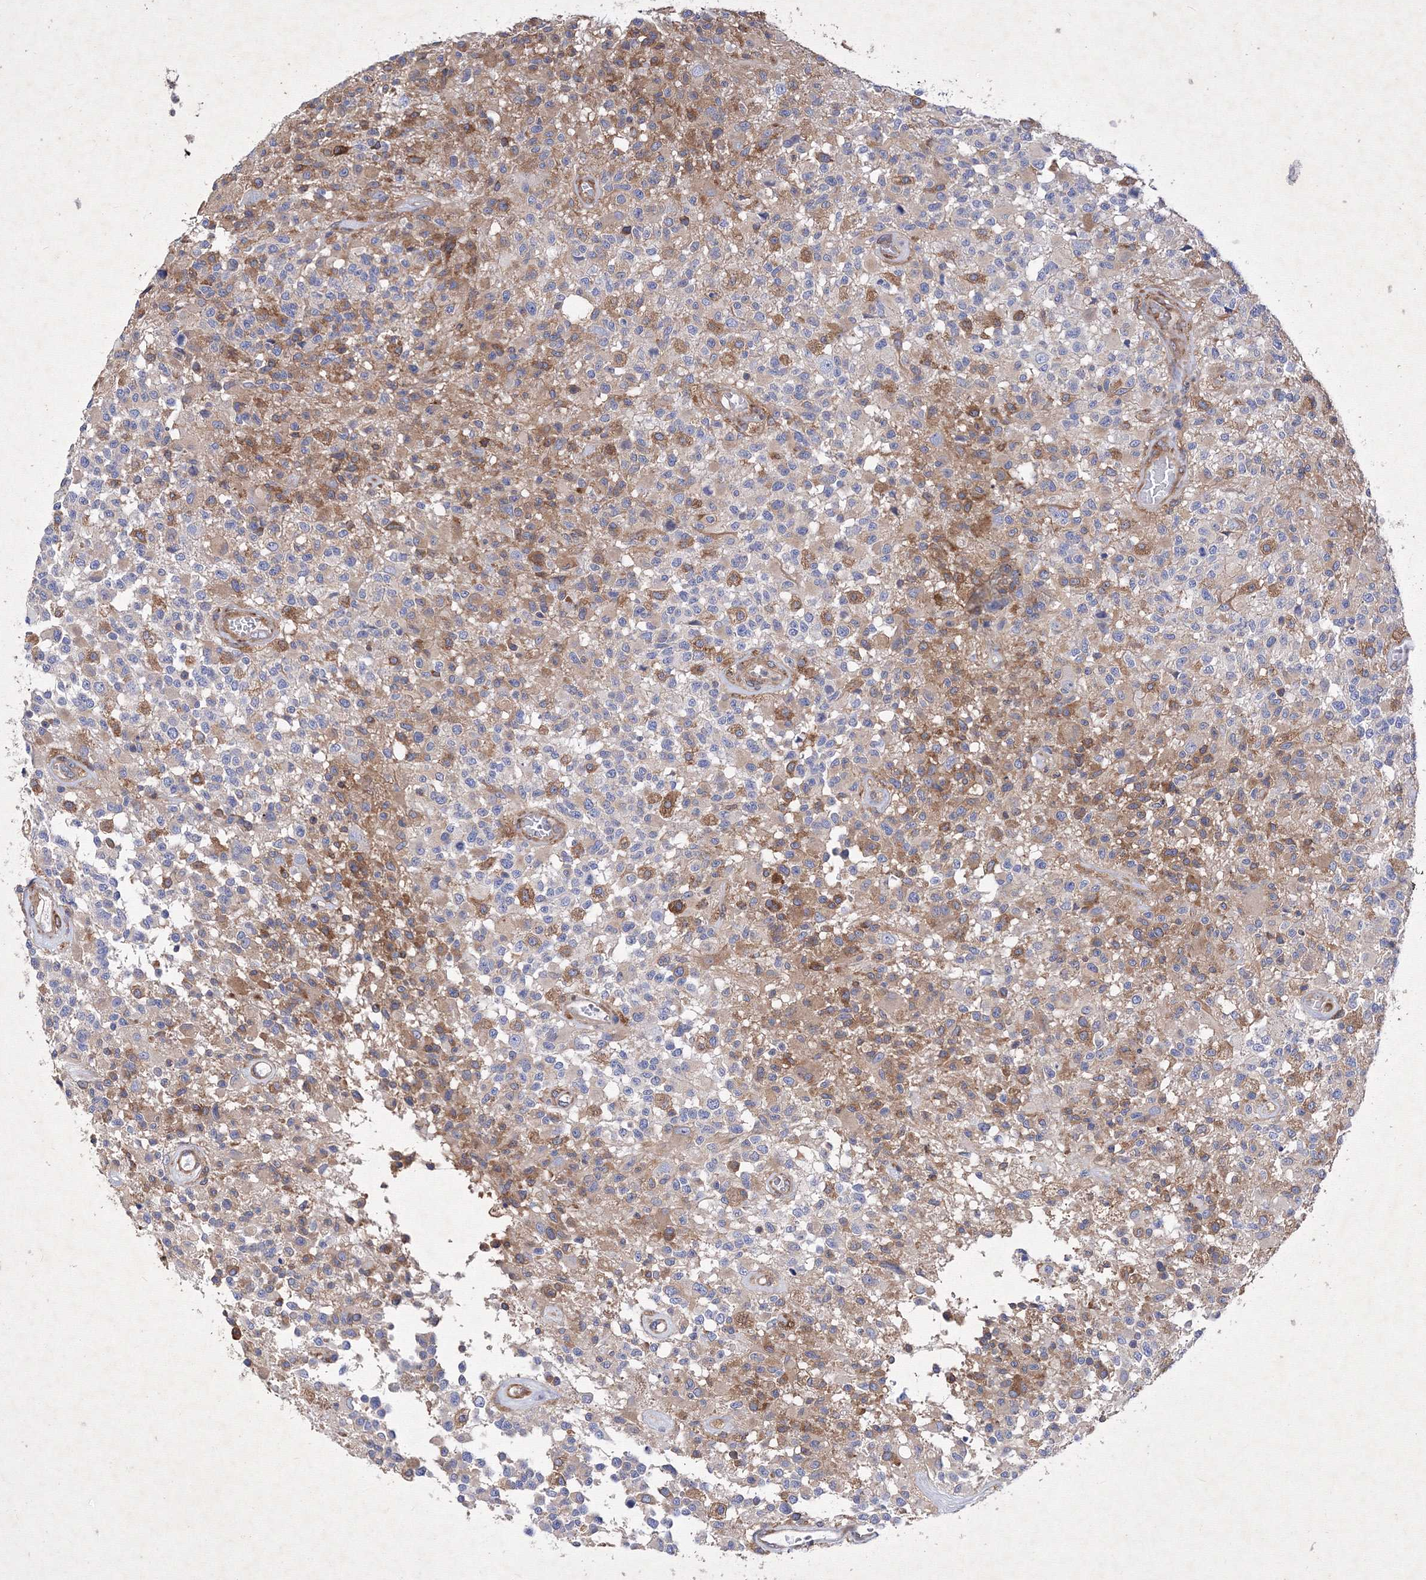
{"staining": {"intensity": "moderate", "quantity": "25%-75%", "location": "cytoplasmic/membranous"}, "tissue": "glioma", "cell_type": "Tumor cells", "image_type": "cancer", "snomed": [{"axis": "morphology", "description": "Glioma, malignant, High grade"}, {"axis": "morphology", "description": "Glioblastoma, NOS"}, {"axis": "topography", "description": "Brain"}], "caption": "Immunohistochemistry (IHC) staining of malignant glioma (high-grade), which displays medium levels of moderate cytoplasmic/membranous expression in about 25%-75% of tumor cells indicating moderate cytoplasmic/membranous protein expression. The staining was performed using DAB (3,3'-diaminobenzidine) (brown) for protein detection and nuclei were counterstained in hematoxylin (blue).", "gene": "SNX18", "patient": {"sex": "male", "age": 60}}